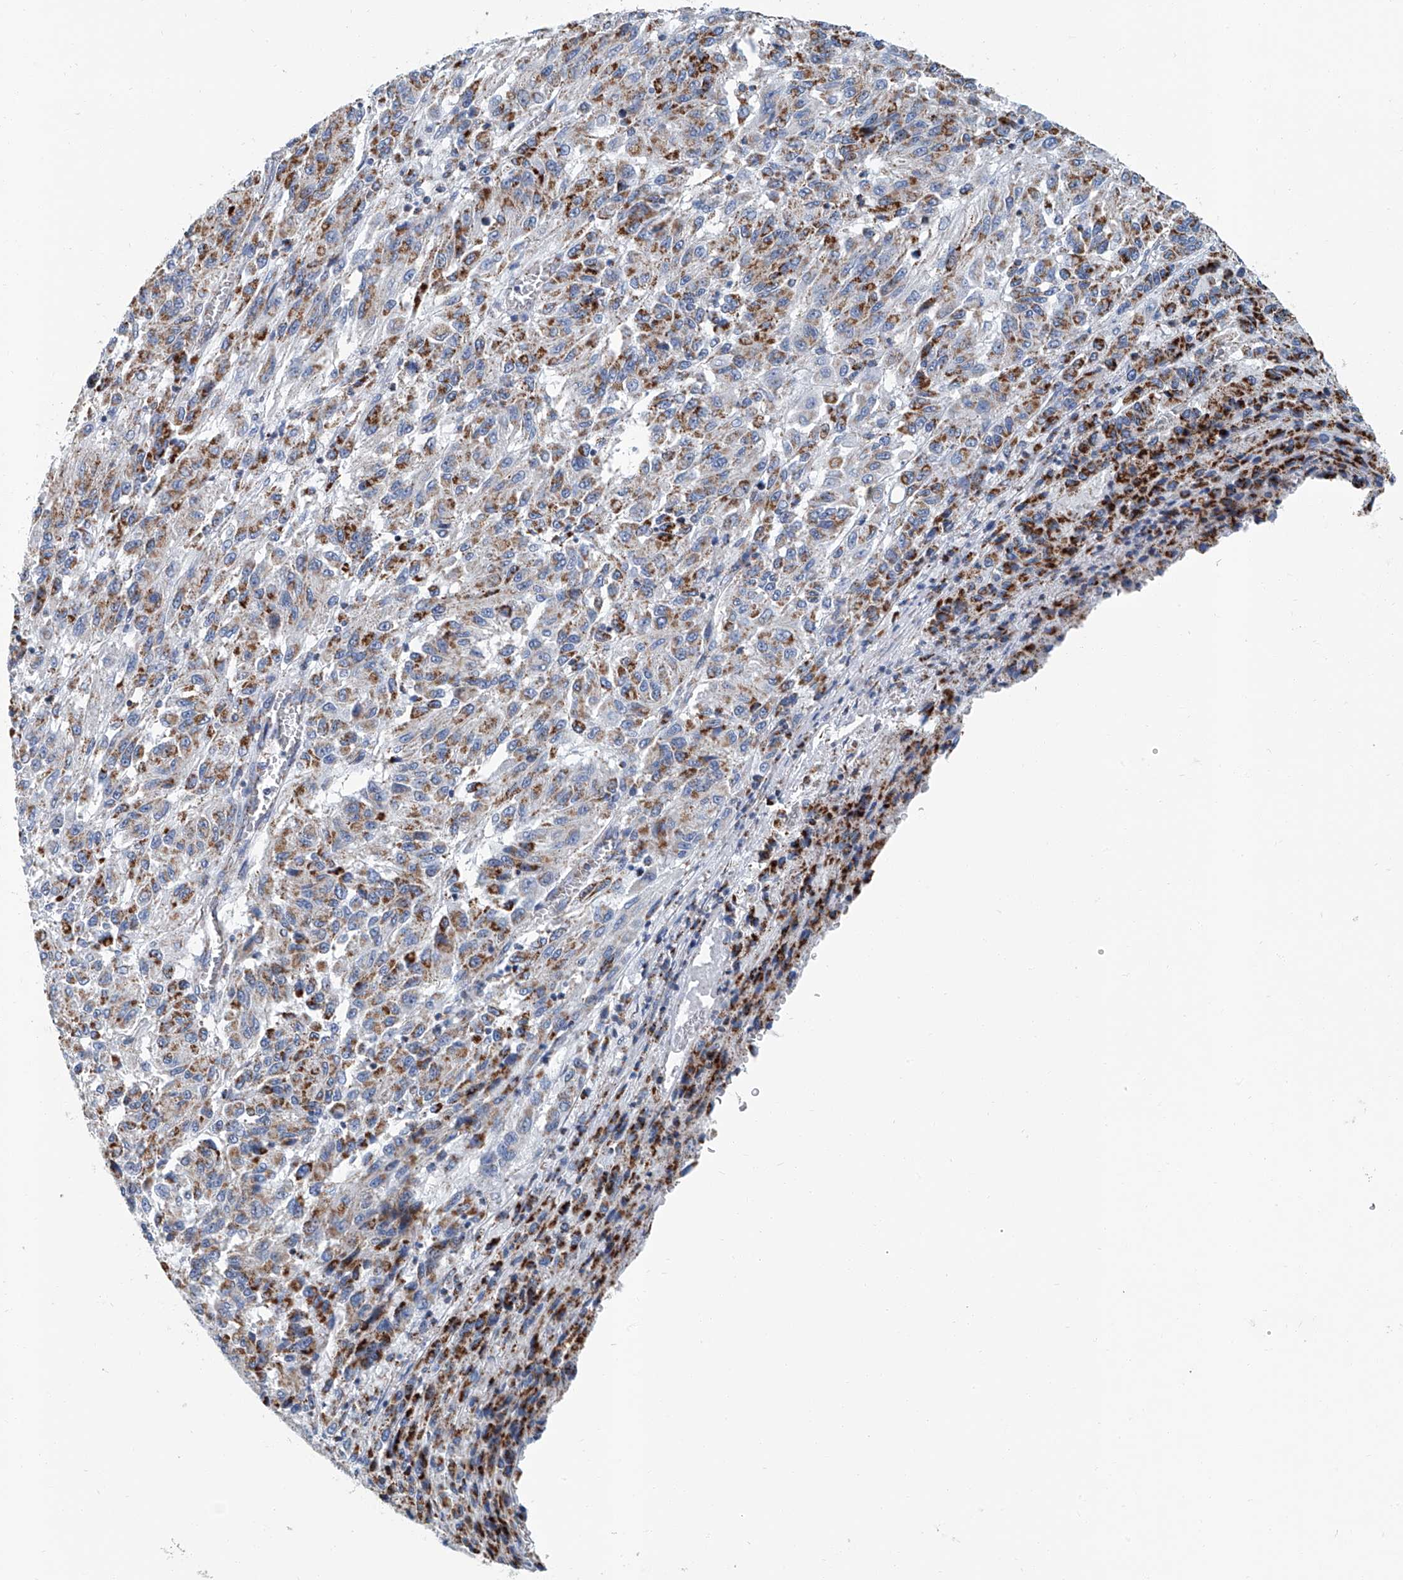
{"staining": {"intensity": "strong", "quantity": "25%-75%", "location": "cytoplasmic/membranous"}, "tissue": "melanoma", "cell_type": "Tumor cells", "image_type": "cancer", "snomed": [{"axis": "morphology", "description": "Malignant melanoma, Metastatic site"}, {"axis": "topography", "description": "Lung"}], "caption": "A brown stain highlights strong cytoplasmic/membranous staining of a protein in human malignant melanoma (metastatic site) tumor cells. Nuclei are stained in blue.", "gene": "MT-ND1", "patient": {"sex": "male", "age": 64}}